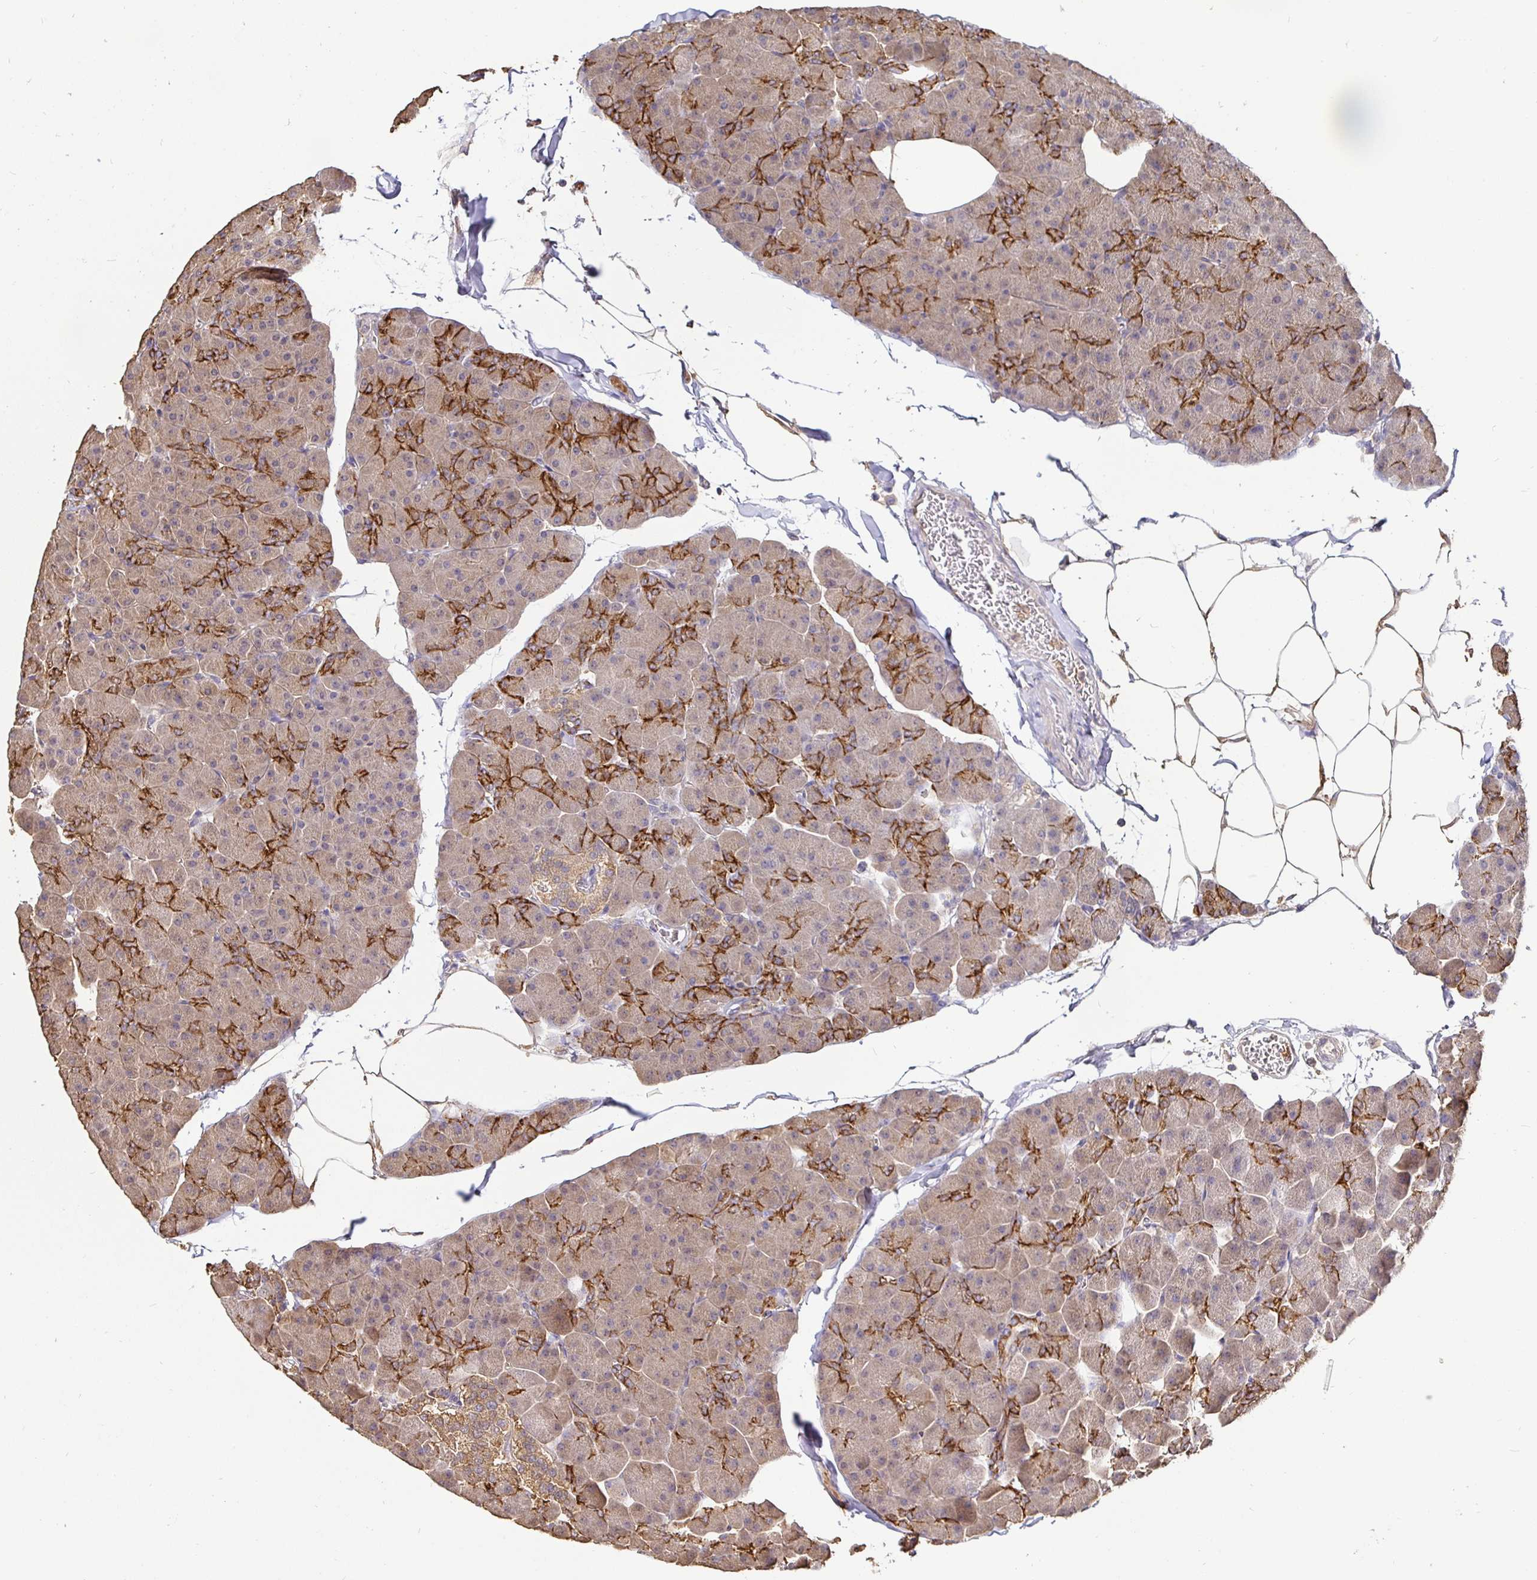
{"staining": {"intensity": "strong", "quantity": "<25%", "location": "cytoplasmic/membranous"}, "tissue": "pancreas", "cell_type": "Exocrine glandular cells", "image_type": "normal", "snomed": [{"axis": "morphology", "description": "Normal tissue, NOS"}, {"axis": "topography", "description": "Pancreas"}], "caption": "Immunohistochemistry (DAB) staining of normal human pancreas displays strong cytoplasmic/membranous protein expression in about <25% of exocrine glandular cells.", "gene": "MAPK8IP3", "patient": {"sex": "male", "age": 35}}